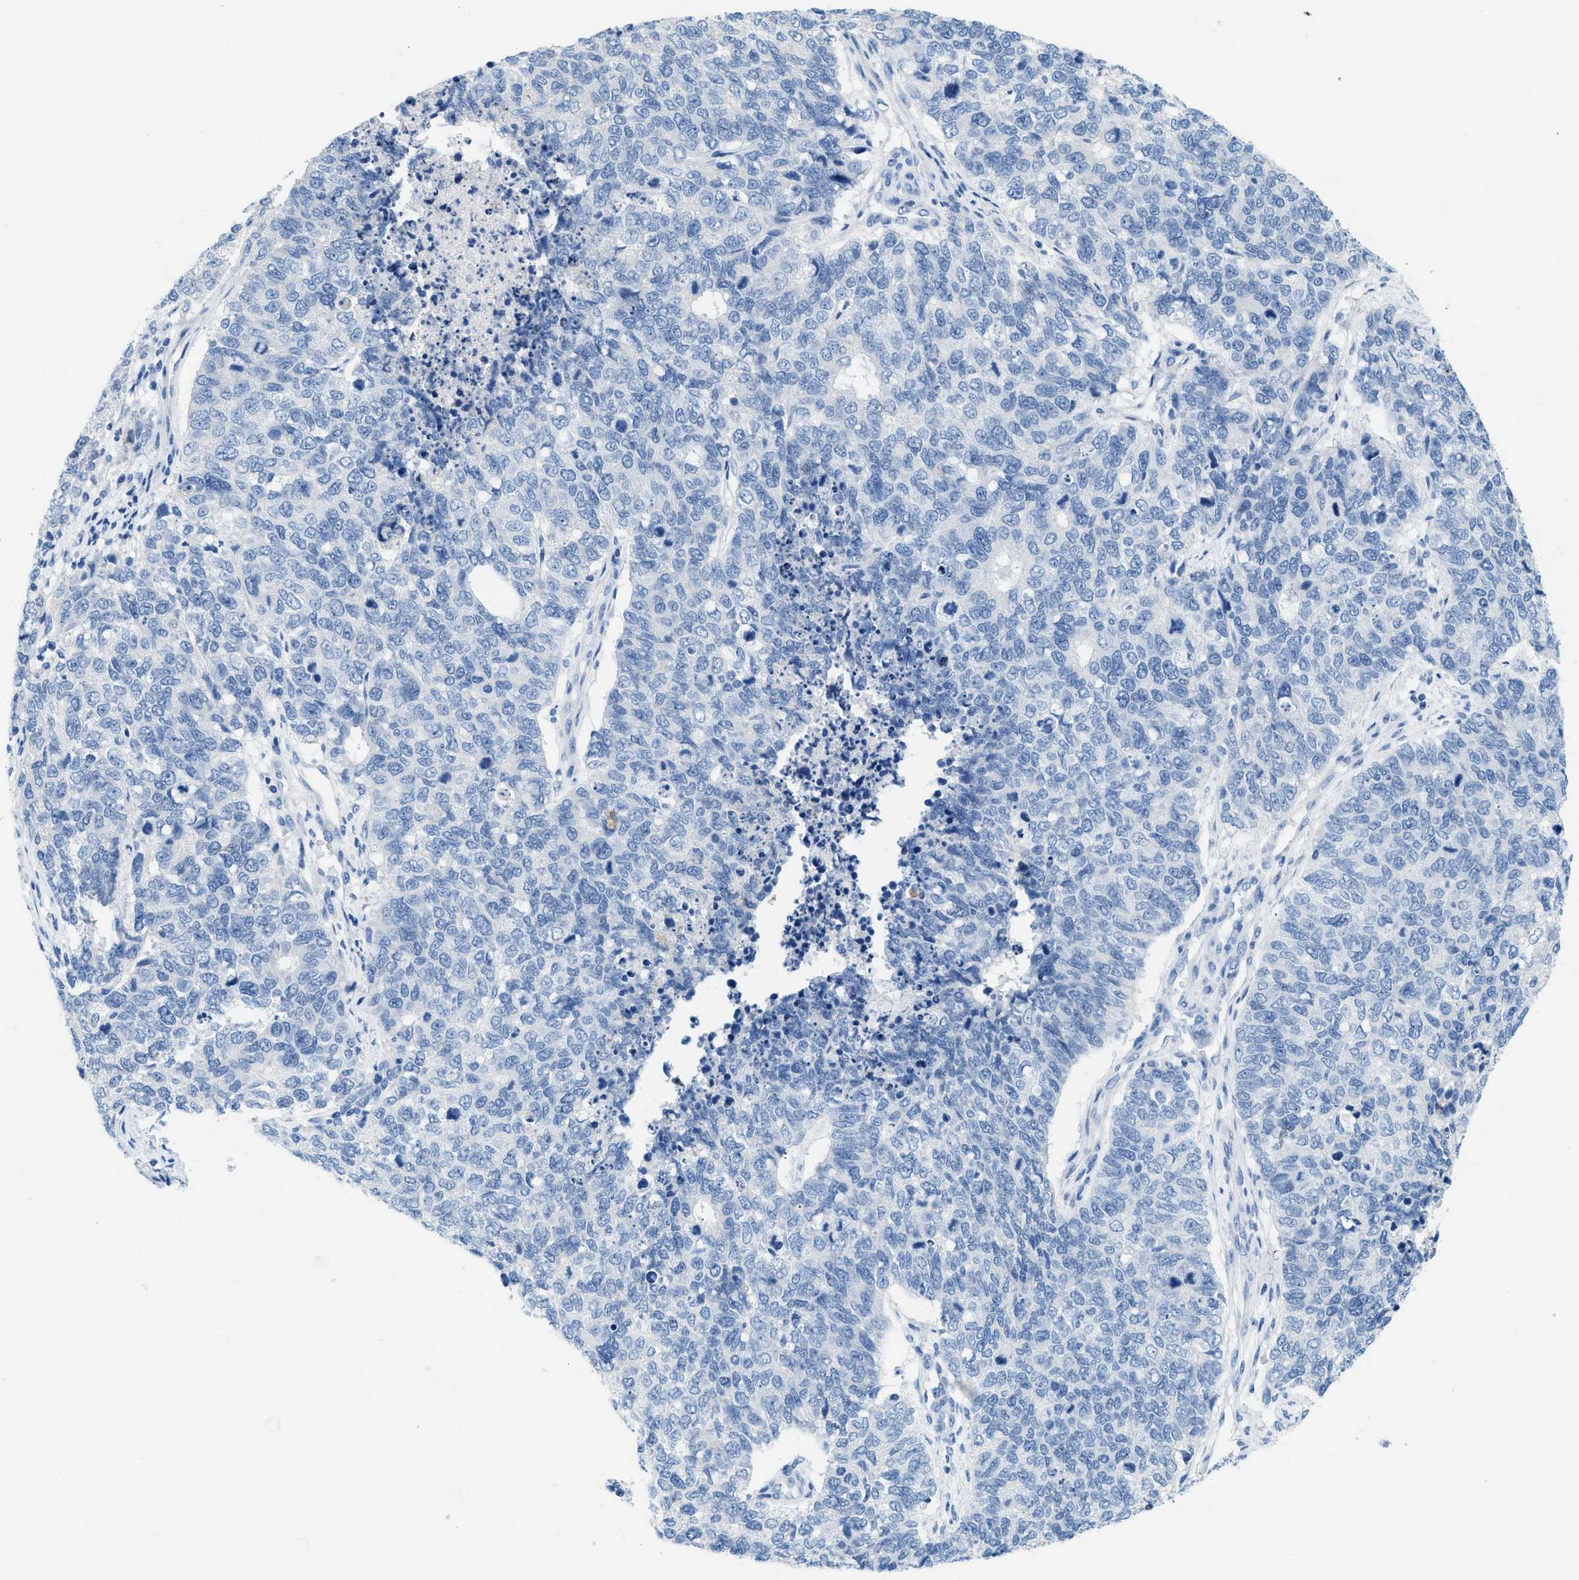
{"staining": {"intensity": "negative", "quantity": "none", "location": "none"}, "tissue": "cervical cancer", "cell_type": "Tumor cells", "image_type": "cancer", "snomed": [{"axis": "morphology", "description": "Squamous cell carcinoma, NOS"}, {"axis": "topography", "description": "Cervix"}], "caption": "This is an immunohistochemistry histopathology image of squamous cell carcinoma (cervical). There is no expression in tumor cells.", "gene": "SPAM1", "patient": {"sex": "female", "age": 63}}